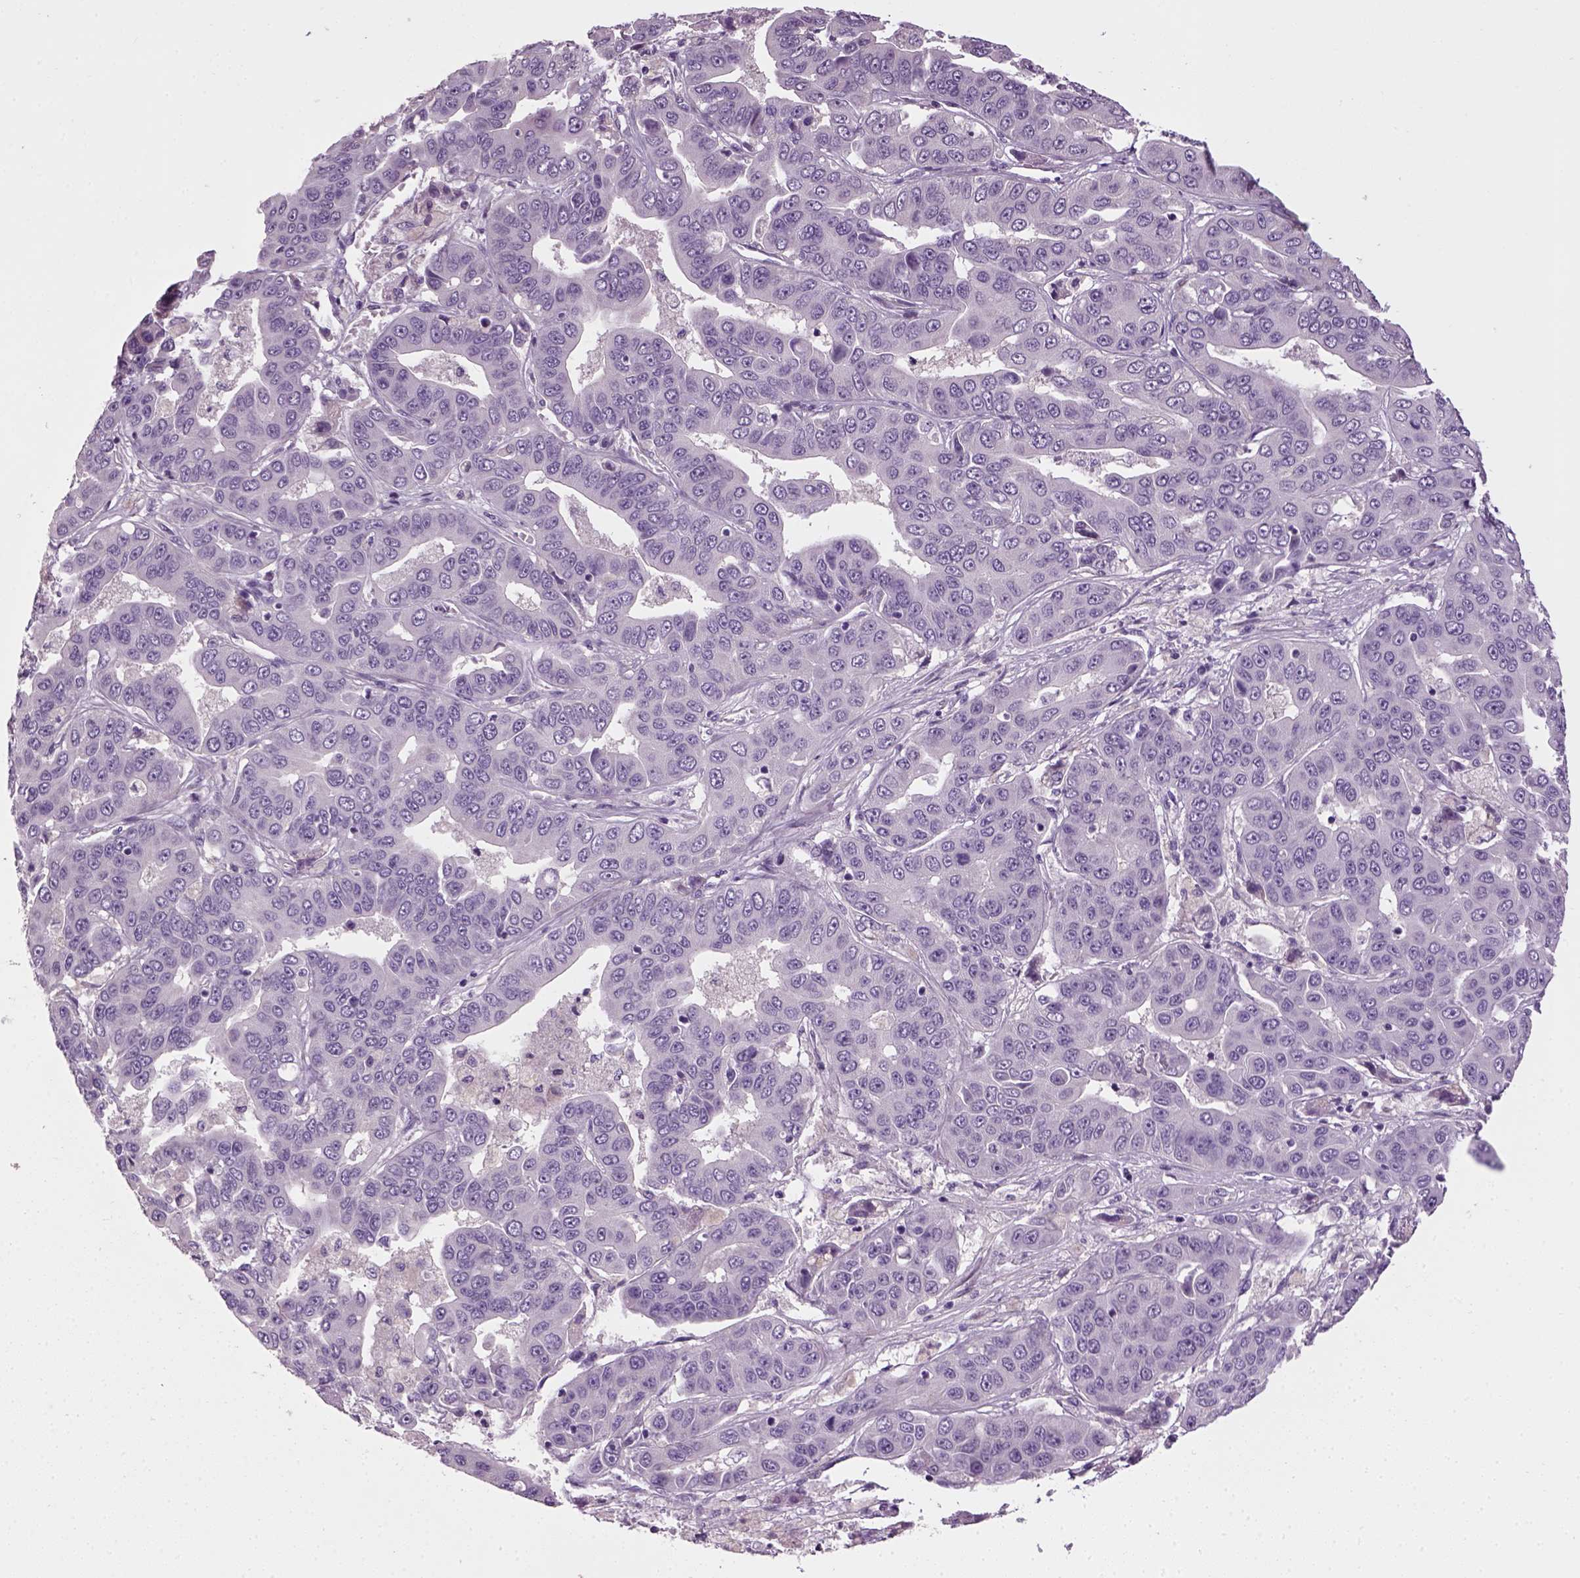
{"staining": {"intensity": "negative", "quantity": "none", "location": "none"}, "tissue": "liver cancer", "cell_type": "Tumor cells", "image_type": "cancer", "snomed": [{"axis": "morphology", "description": "Cholangiocarcinoma"}, {"axis": "topography", "description": "Liver"}], "caption": "The IHC micrograph has no significant expression in tumor cells of liver cholangiocarcinoma tissue.", "gene": "ELOVL3", "patient": {"sex": "female", "age": 52}}